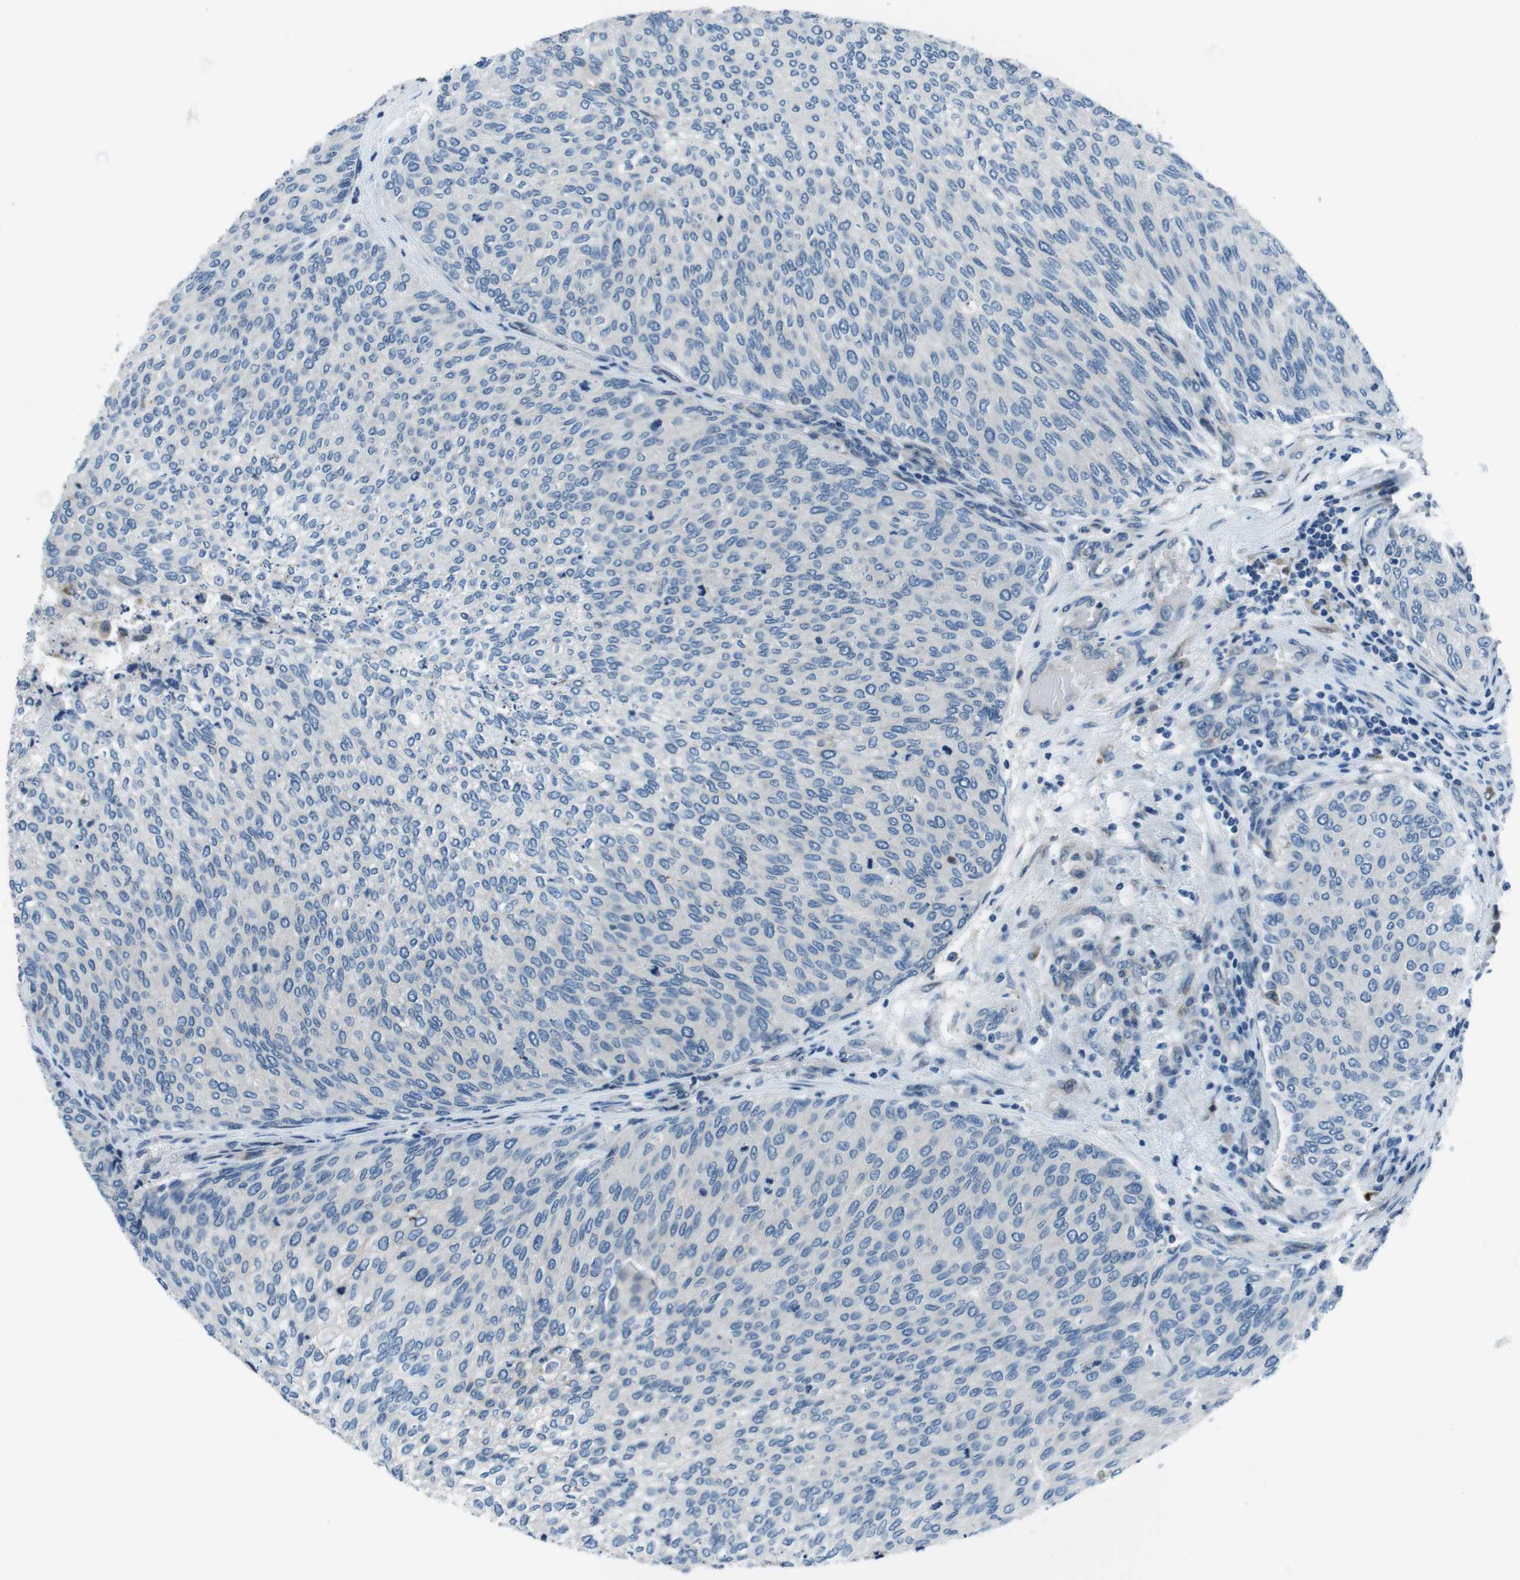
{"staining": {"intensity": "negative", "quantity": "none", "location": "none"}, "tissue": "urothelial cancer", "cell_type": "Tumor cells", "image_type": "cancer", "snomed": [{"axis": "morphology", "description": "Urothelial carcinoma, Low grade"}, {"axis": "topography", "description": "Urinary bladder"}], "caption": "Immunohistochemistry (IHC) histopathology image of human low-grade urothelial carcinoma stained for a protein (brown), which exhibits no staining in tumor cells.", "gene": "NUCB2", "patient": {"sex": "female", "age": 79}}